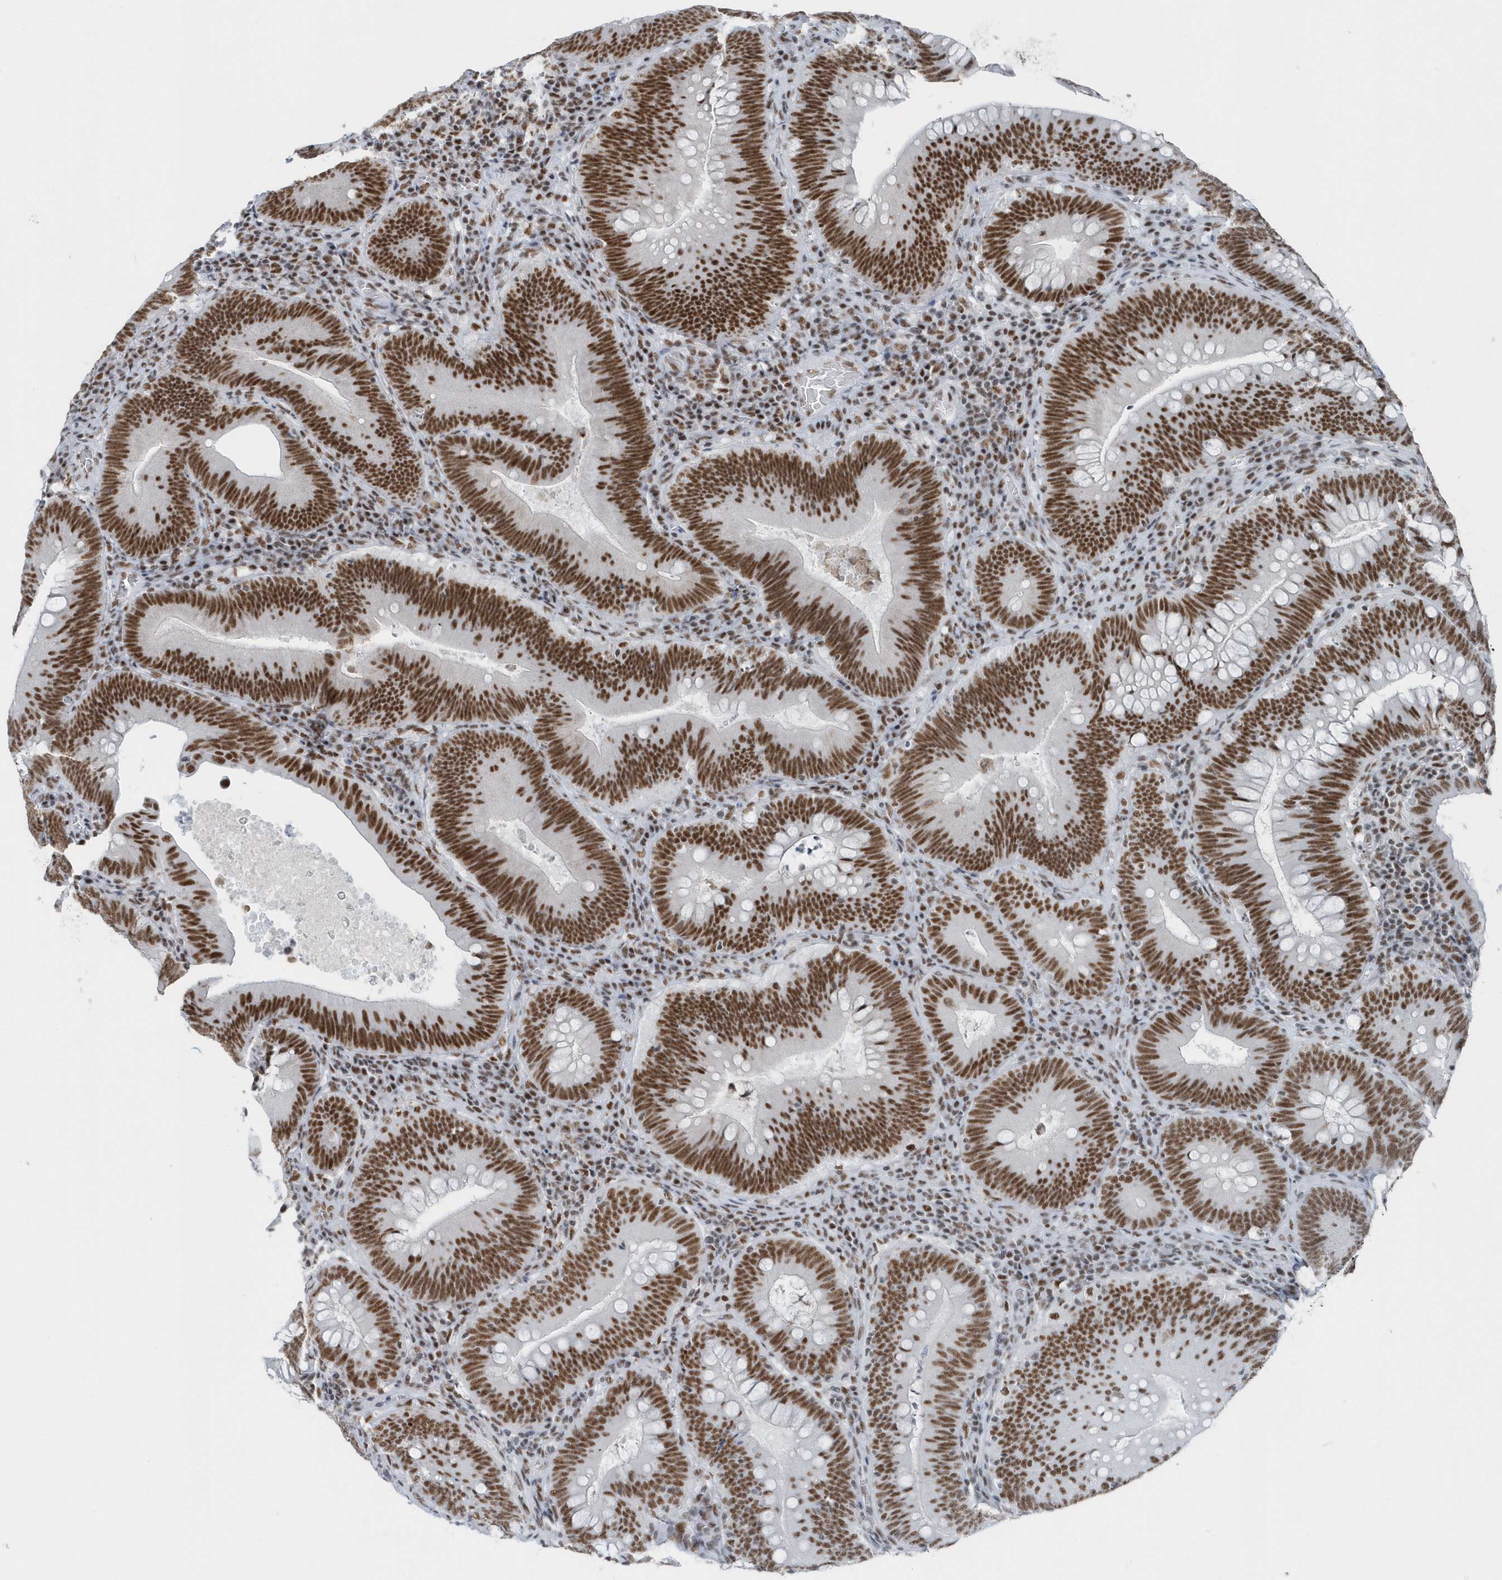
{"staining": {"intensity": "strong", "quantity": ">75%", "location": "nuclear"}, "tissue": "colorectal cancer", "cell_type": "Tumor cells", "image_type": "cancer", "snomed": [{"axis": "morphology", "description": "Normal tissue, NOS"}, {"axis": "topography", "description": "Colon"}], "caption": "Immunohistochemistry (IHC) staining of colorectal cancer, which shows high levels of strong nuclear staining in approximately >75% of tumor cells indicating strong nuclear protein staining. The staining was performed using DAB (3,3'-diaminobenzidine) (brown) for protein detection and nuclei were counterstained in hematoxylin (blue).", "gene": "FIP1L1", "patient": {"sex": "female", "age": 82}}